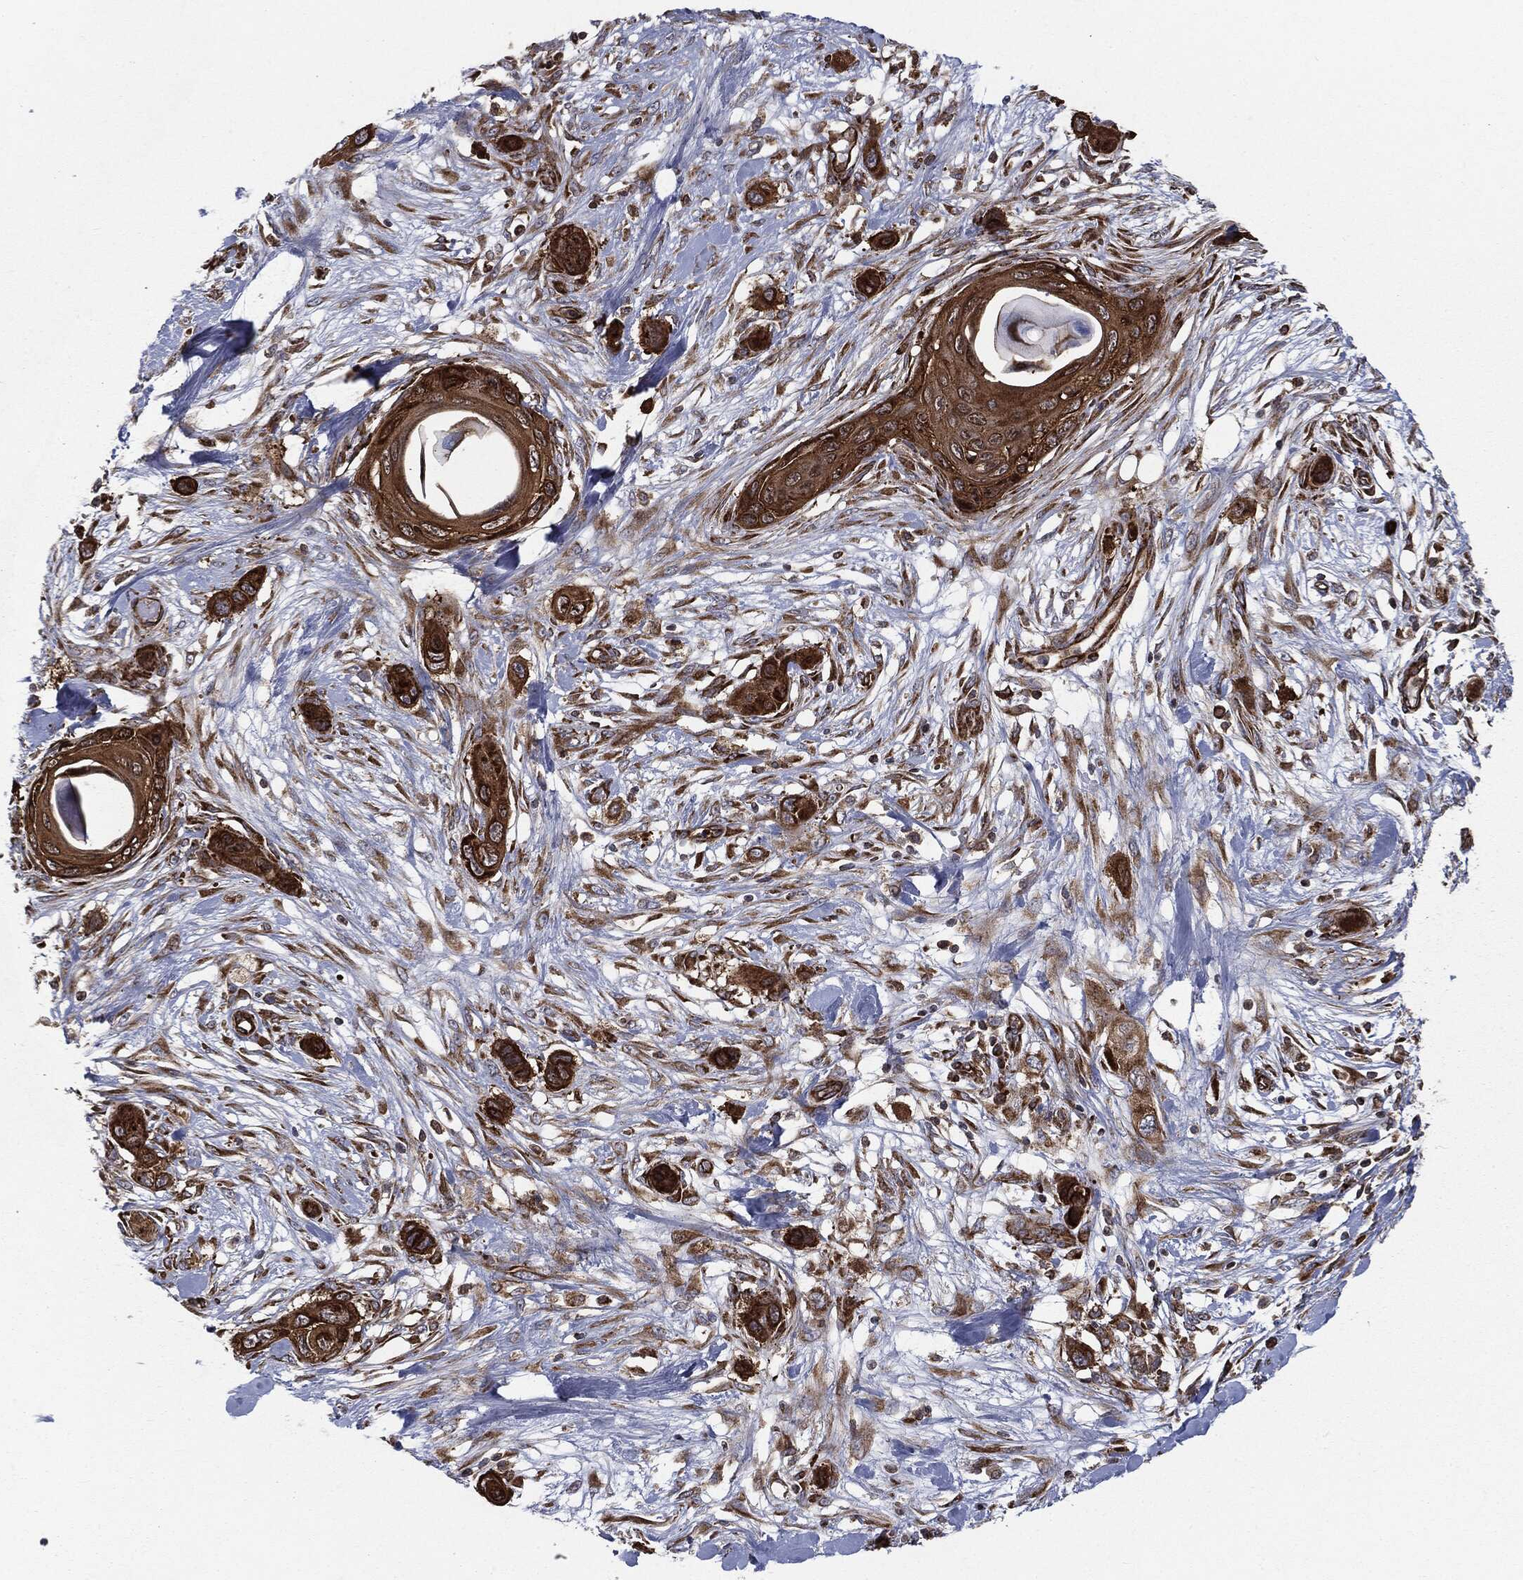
{"staining": {"intensity": "strong", "quantity": ">75%", "location": "cytoplasmic/membranous"}, "tissue": "skin cancer", "cell_type": "Tumor cells", "image_type": "cancer", "snomed": [{"axis": "morphology", "description": "Squamous cell carcinoma, NOS"}, {"axis": "topography", "description": "Skin"}], "caption": "IHC photomicrograph of neoplastic tissue: skin cancer stained using IHC shows high levels of strong protein expression localized specifically in the cytoplasmic/membranous of tumor cells, appearing as a cytoplasmic/membranous brown color.", "gene": "CYLD", "patient": {"sex": "male", "age": 79}}